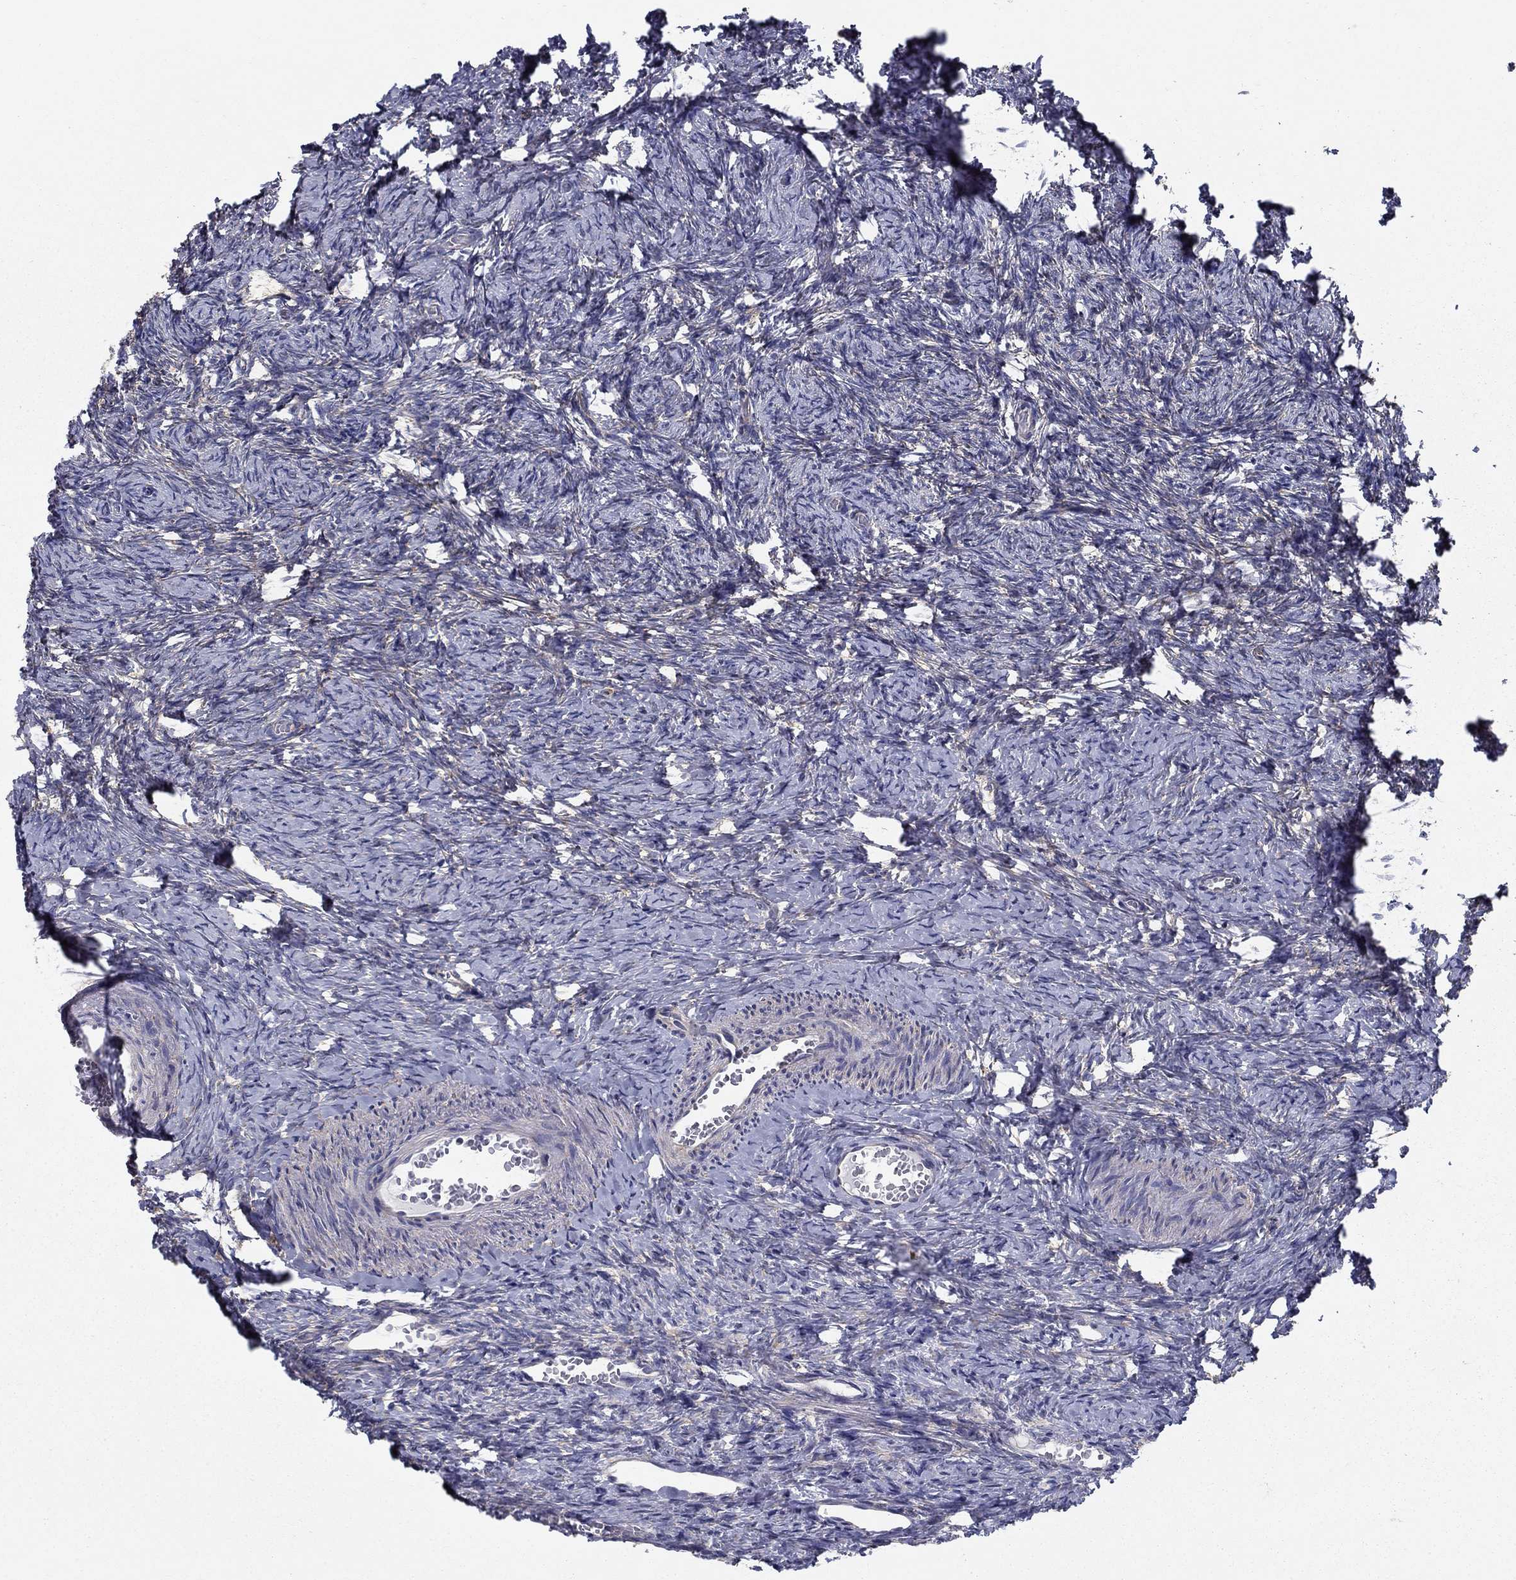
{"staining": {"intensity": "negative", "quantity": "none", "location": "none"}, "tissue": "ovary", "cell_type": "Follicle cells", "image_type": "normal", "snomed": [{"axis": "morphology", "description": "Normal tissue, NOS"}, {"axis": "topography", "description": "Ovary"}], "caption": "IHC image of unremarkable ovary: ovary stained with DAB (3,3'-diaminobenzidine) reveals no significant protein positivity in follicle cells. (DAB immunohistochemistry visualized using brightfield microscopy, high magnification).", "gene": "NME5", "patient": {"sex": "female", "age": 39}}